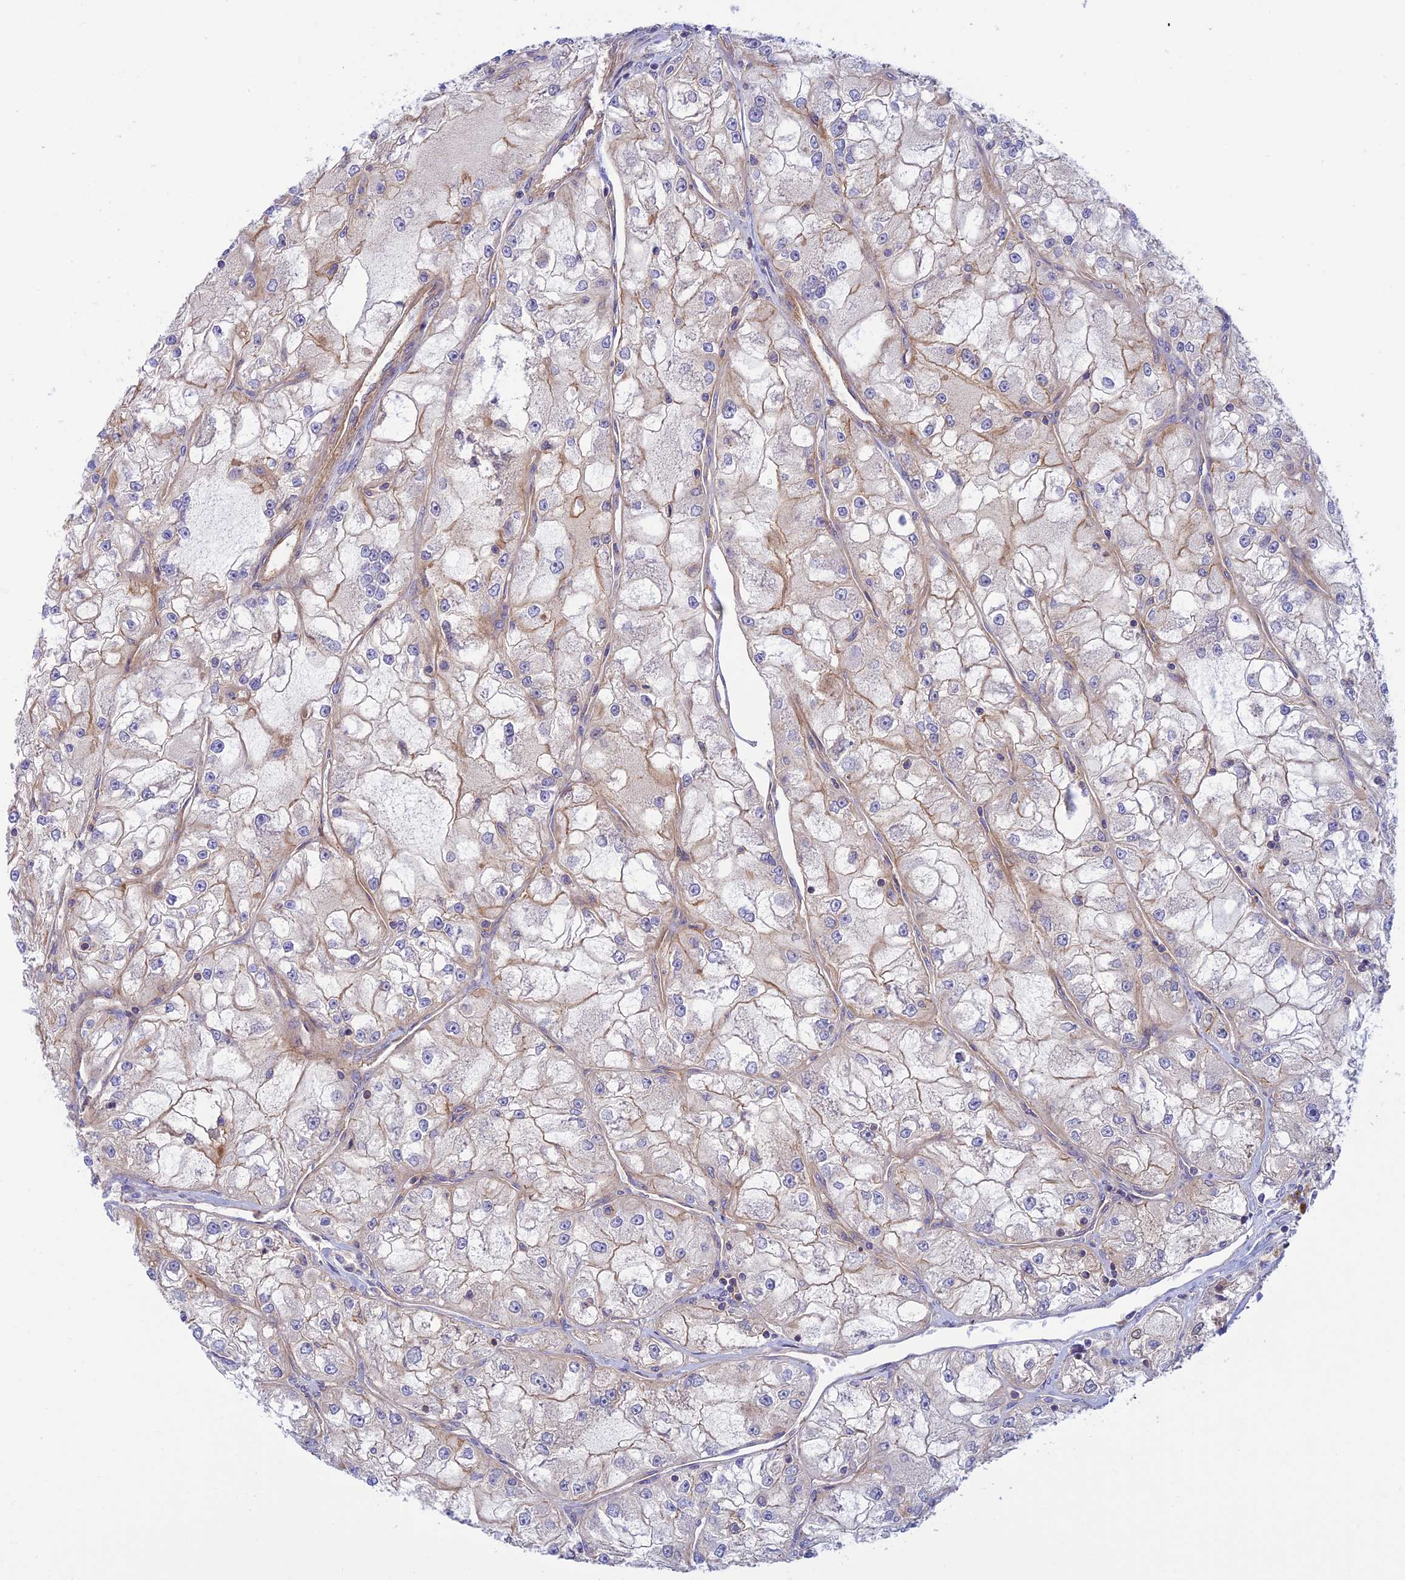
{"staining": {"intensity": "weak", "quantity": "<25%", "location": "cytoplasmic/membranous"}, "tissue": "renal cancer", "cell_type": "Tumor cells", "image_type": "cancer", "snomed": [{"axis": "morphology", "description": "Adenocarcinoma, NOS"}, {"axis": "topography", "description": "Kidney"}], "caption": "Immunohistochemical staining of renal cancer reveals no significant positivity in tumor cells.", "gene": "PPP1R12C", "patient": {"sex": "female", "age": 72}}